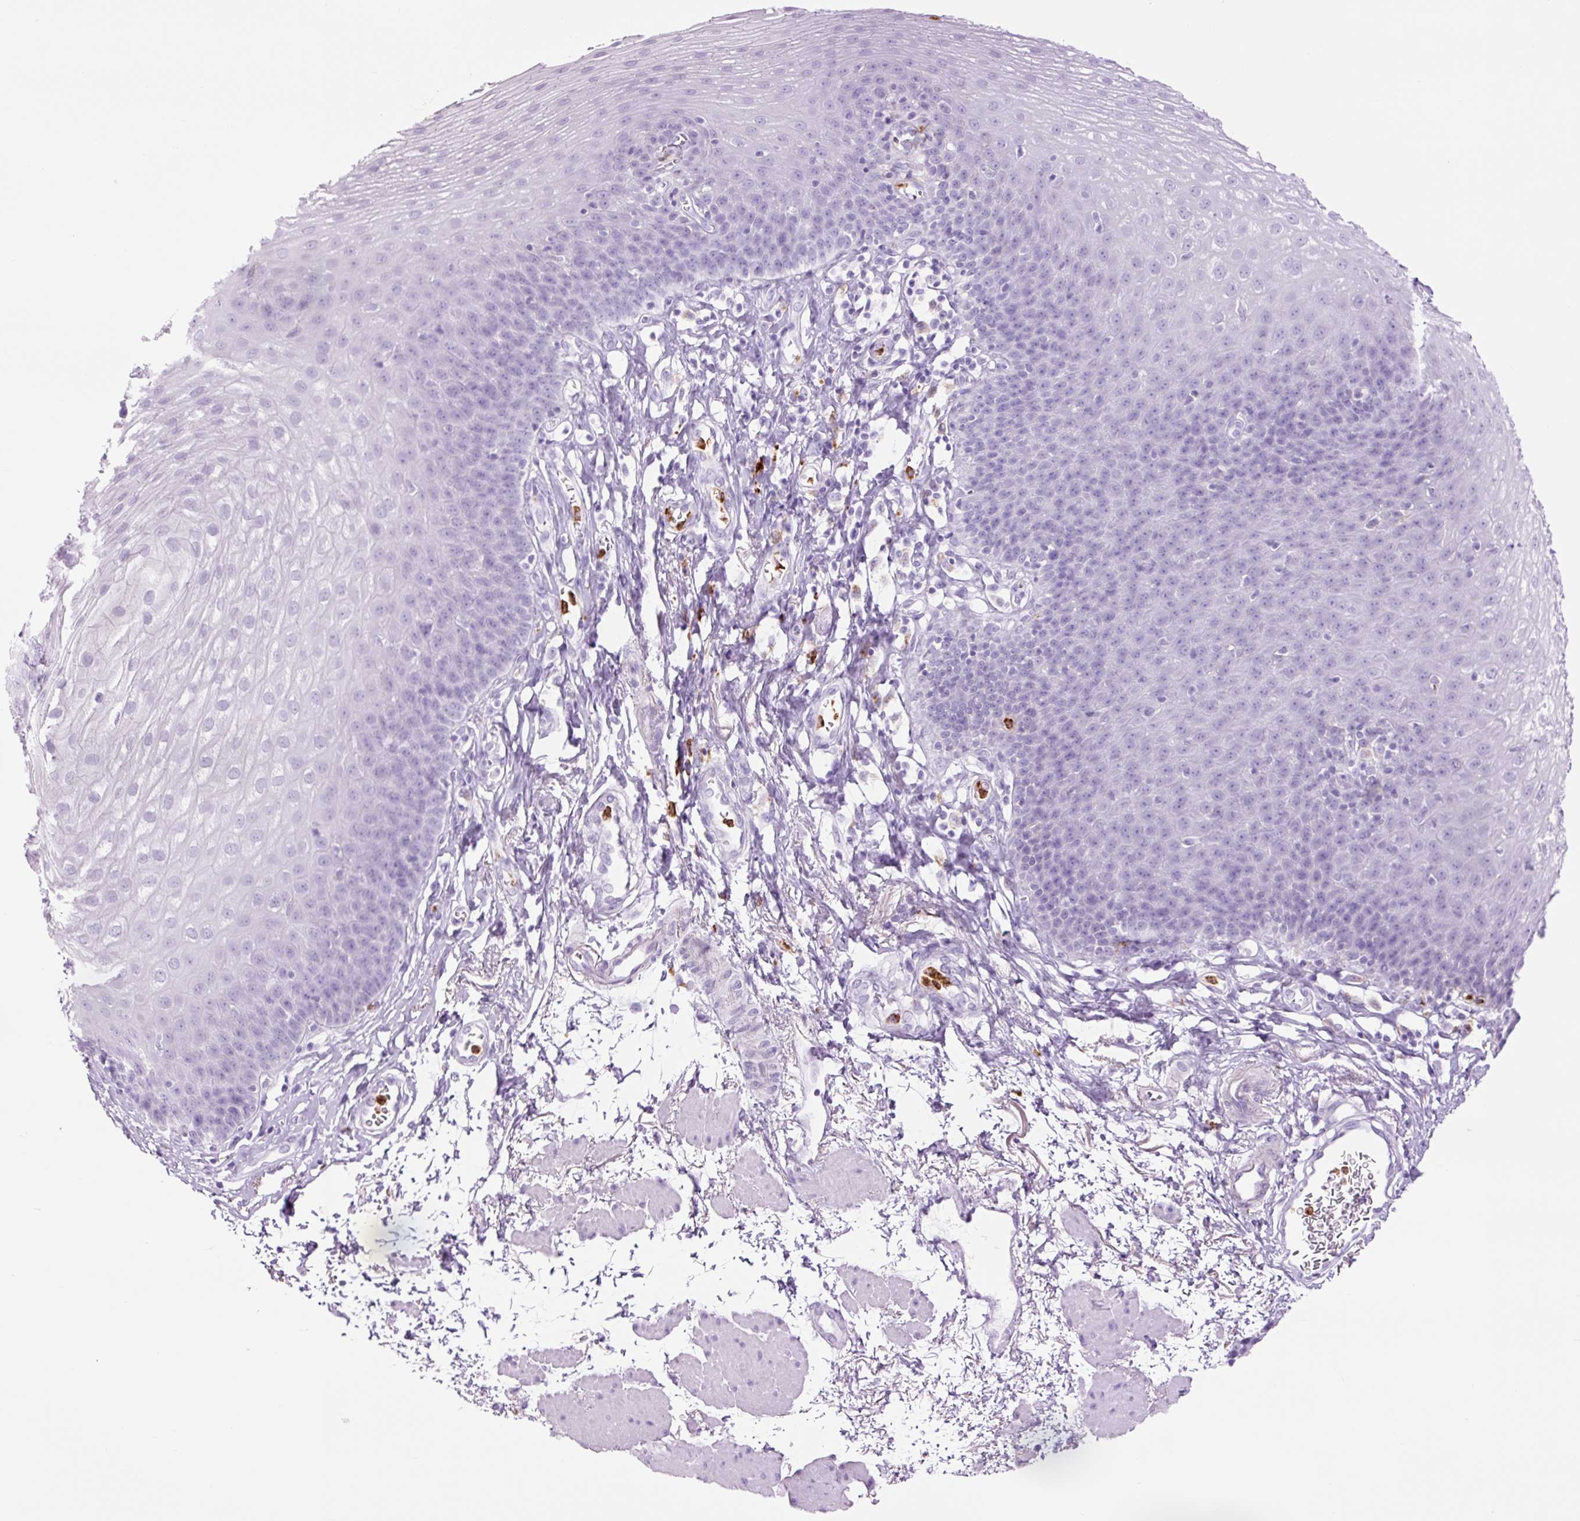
{"staining": {"intensity": "negative", "quantity": "none", "location": "none"}, "tissue": "esophagus", "cell_type": "Squamous epithelial cells", "image_type": "normal", "snomed": [{"axis": "morphology", "description": "Normal tissue, NOS"}, {"axis": "topography", "description": "Esophagus"}], "caption": "An immunohistochemistry (IHC) histopathology image of normal esophagus is shown. There is no staining in squamous epithelial cells of esophagus.", "gene": "LYZ", "patient": {"sex": "female", "age": 81}}